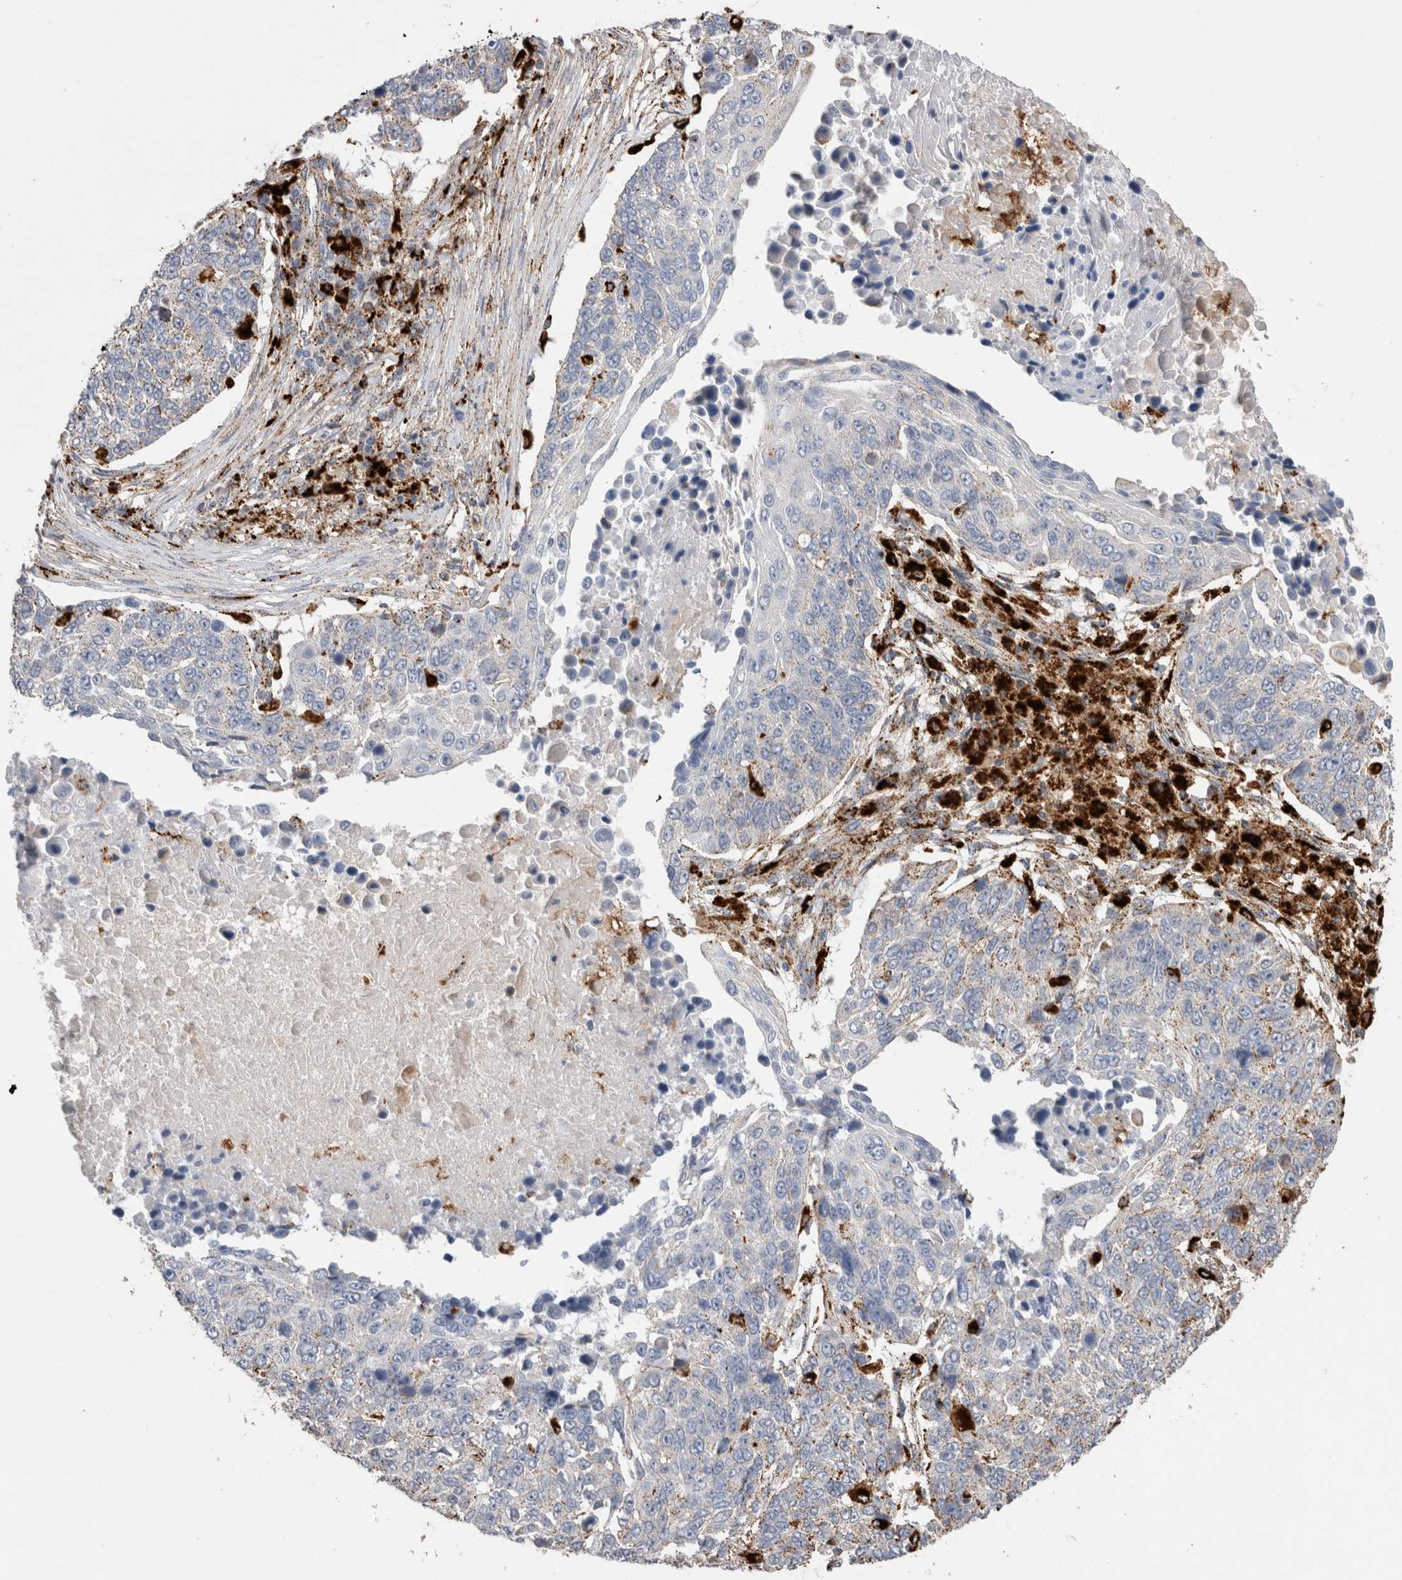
{"staining": {"intensity": "weak", "quantity": "<25%", "location": "cytoplasmic/membranous"}, "tissue": "lung cancer", "cell_type": "Tumor cells", "image_type": "cancer", "snomed": [{"axis": "morphology", "description": "Squamous cell carcinoma, NOS"}, {"axis": "topography", "description": "Lung"}], "caption": "Tumor cells are negative for brown protein staining in lung squamous cell carcinoma.", "gene": "CTSA", "patient": {"sex": "male", "age": 66}}